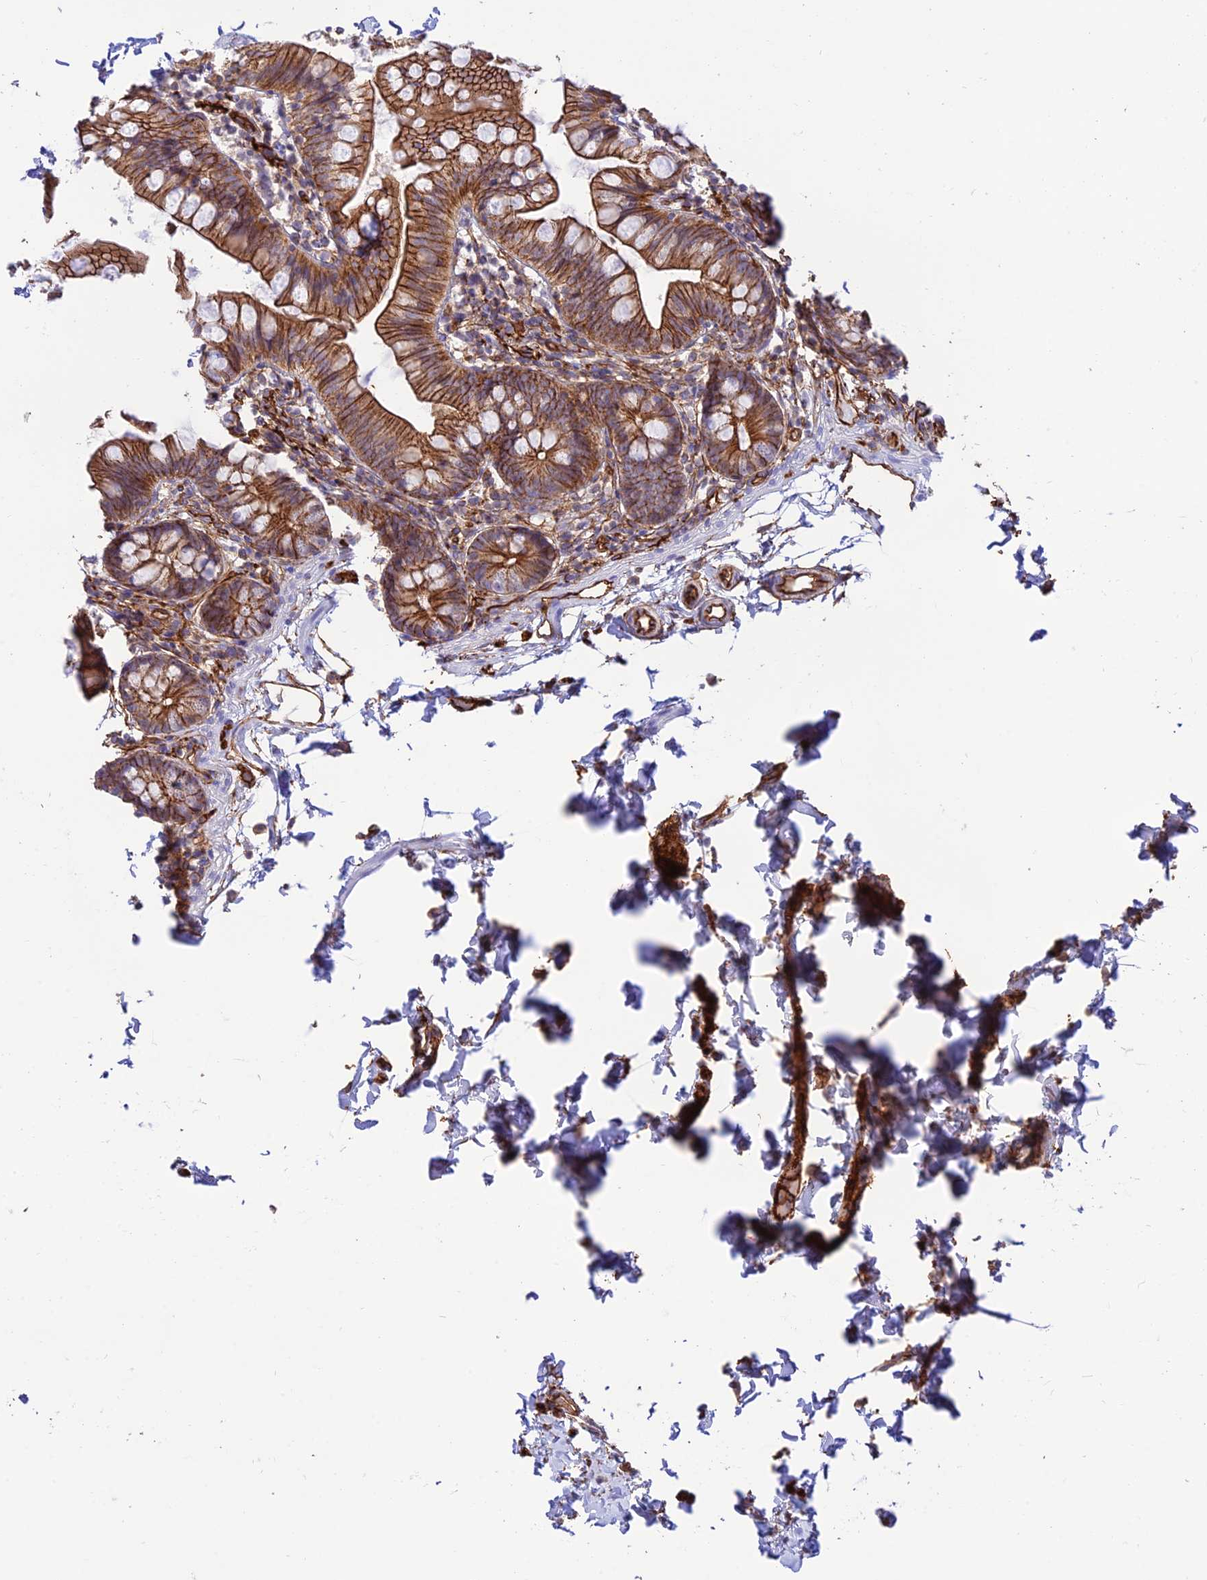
{"staining": {"intensity": "strong", "quantity": ">75%", "location": "cytoplasmic/membranous"}, "tissue": "small intestine", "cell_type": "Glandular cells", "image_type": "normal", "snomed": [{"axis": "morphology", "description": "Normal tissue, NOS"}, {"axis": "topography", "description": "Small intestine"}], "caption": "Brown immunohistochemical staining in benign human small intestine reveals strong cytoplasmic/membranous staining in approximately >75% of glandular cells.", "gene": "YPEL5", "patient": {"sex": "male", "age": 7}}